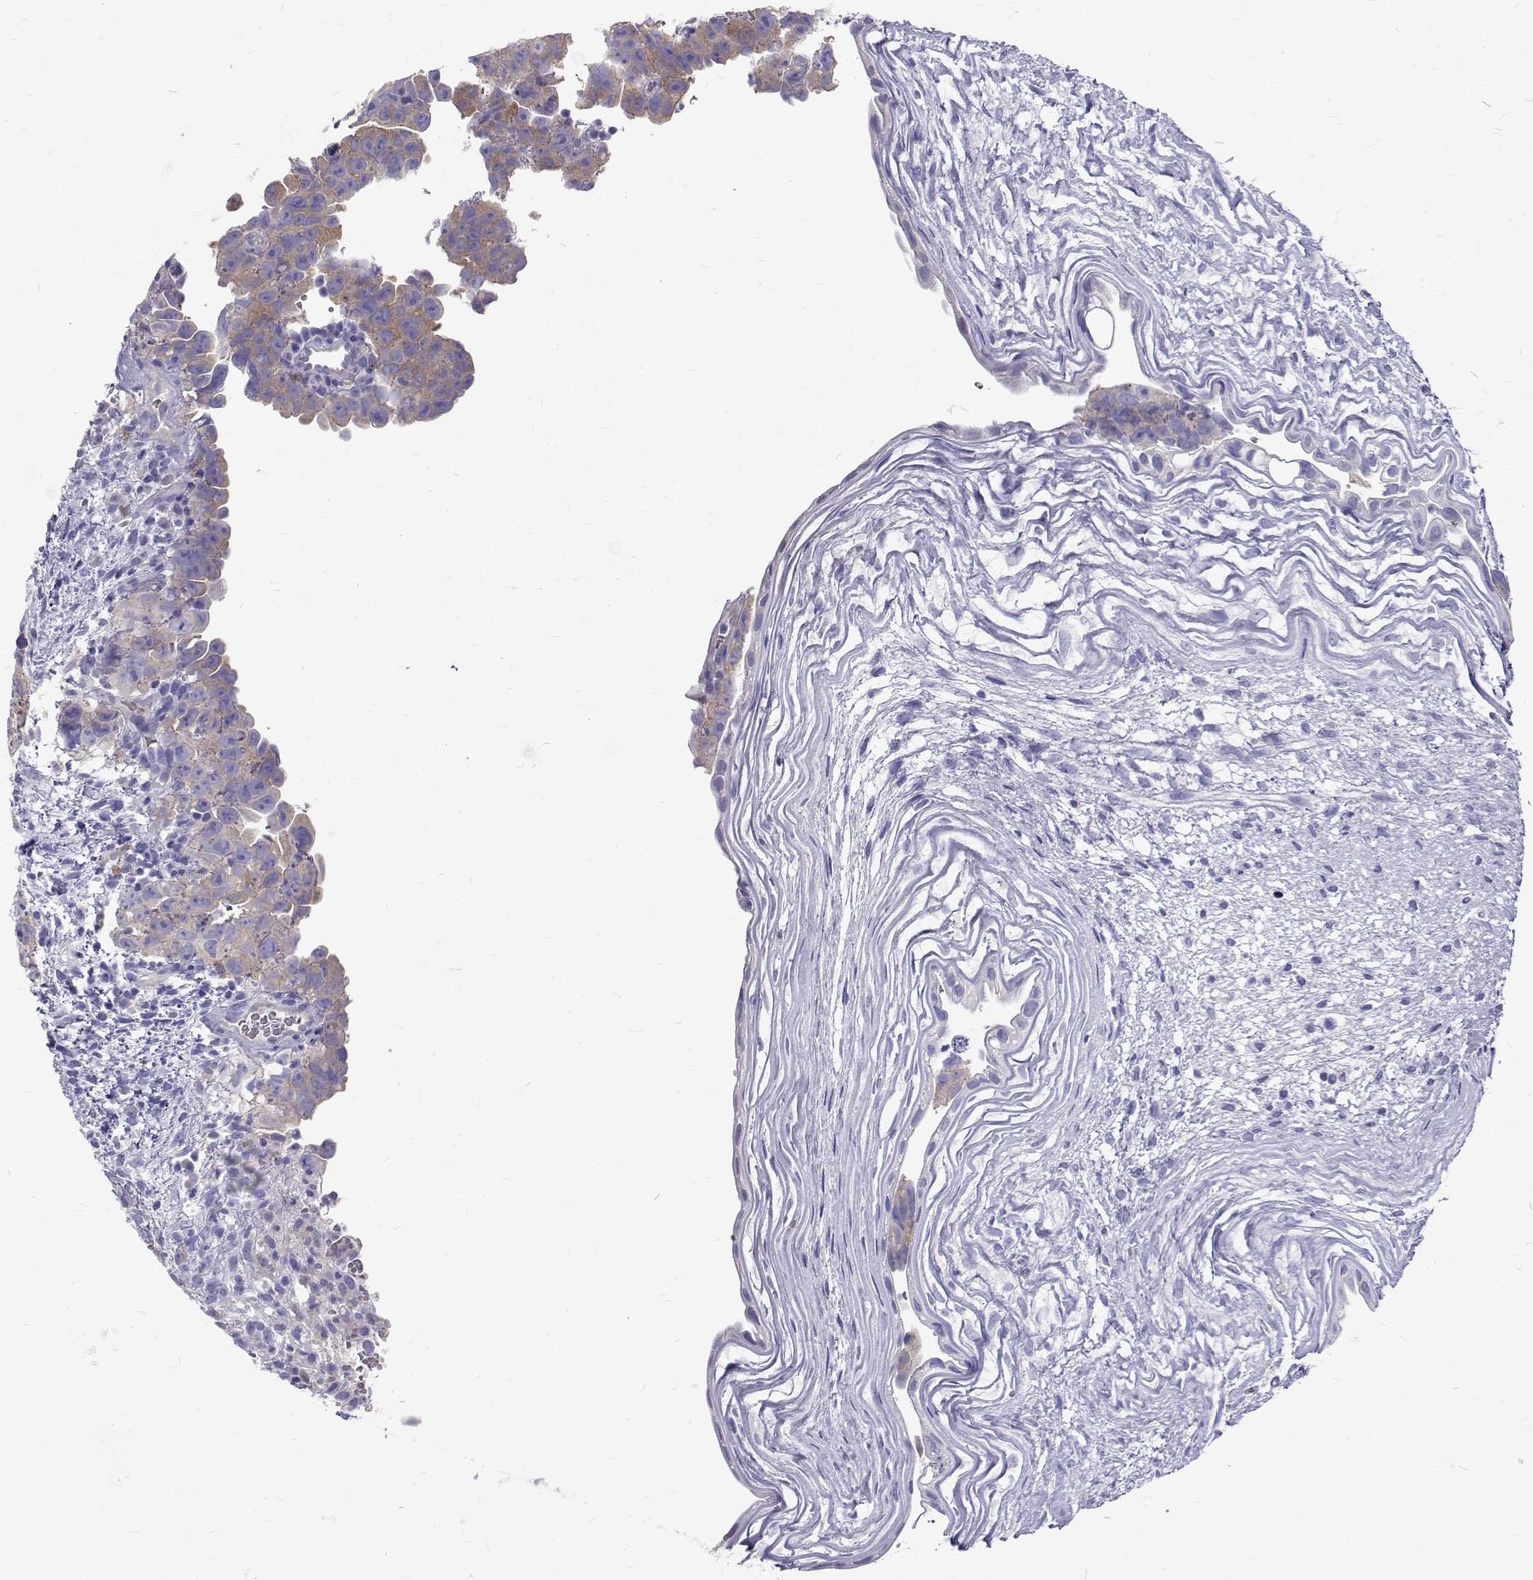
{"staining": {"intensity": "weak", "quantity": "<25%", "location": "cytoplasmic/membranous"}, "tissue": "testis cancer", "cell_type": "Tumor cells", "image_type": "cancer", "snomed": [{"axis": "morphology", "description": "Normal tissue, NOS"}, {"axis": "morphology", "description": "Carcinoma, Embryonal, NOS"}, {"axis": "topography", "description": "Testis"}, {"axis": "topography", "description": "Epididymis"}], "caption": "High magnification brightfield microscopy of testis embryonal carcinoma stained with DAB (3,3'-diaminobenzidine) (brown) and counterstained with hematoxylin (blue): tumor cells show no significant staining.", "gene": "IGSF1", "patient": {"sex": "male", "age": 24}}